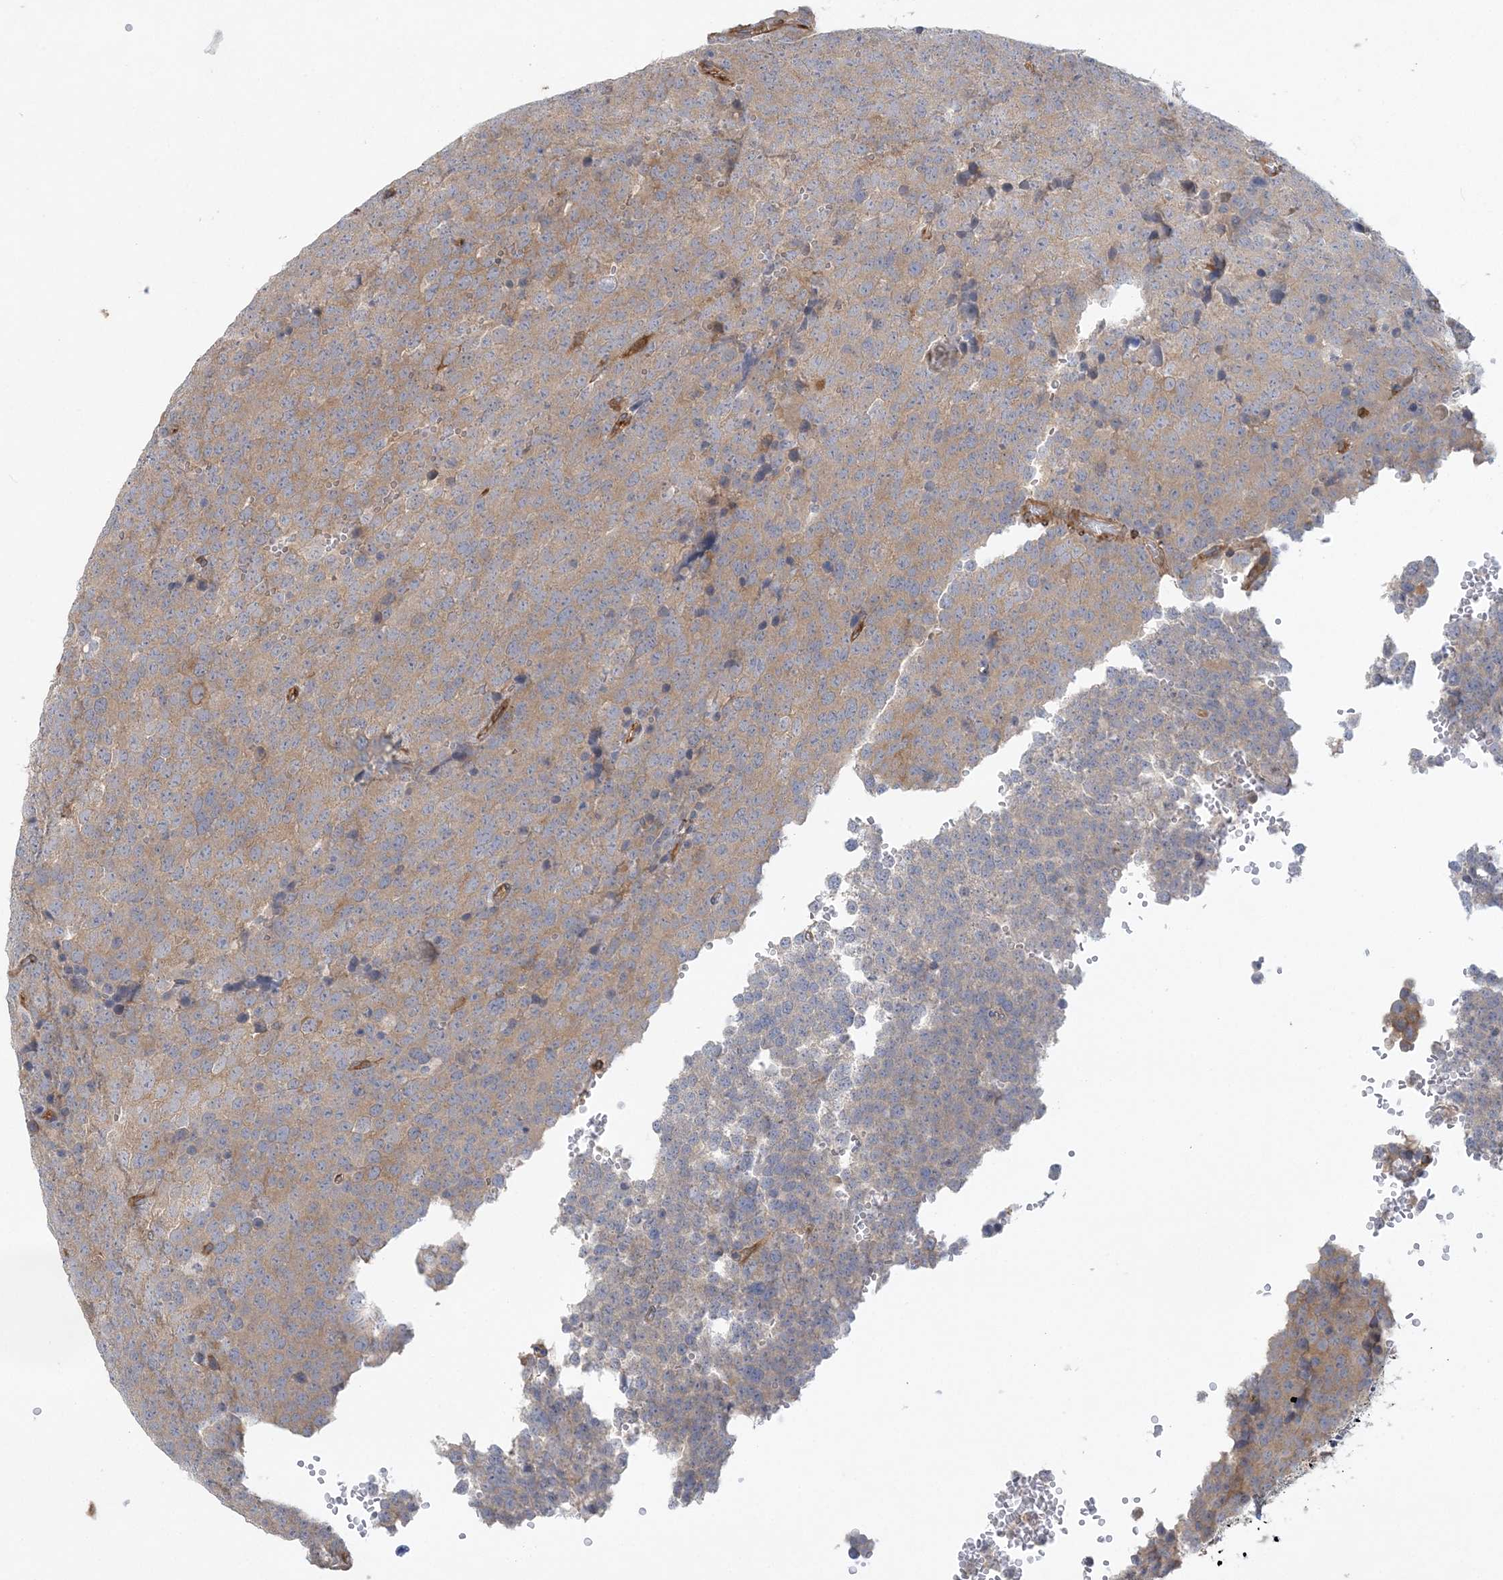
{"staining": {"intensity": "weak", "quantity": "25%-75%", "location": "cytoplasmic/membranous"}, "tissue": "testis cancer", "cell_type": "Tumor cells", "image_type": "cancer", "snomed": [{"axis": "morphology", "description": "Seminoma, NOS"}, {"axis": "topography", "description": "Testis"}], "caption": "This histopathology image displays immunohistochemistry staining of human testis cancer, with low weak cytoplasmic/membranous staining in about 25%-75% of tumor cells.", "gene": "MAP4K5", "patient": {"sex": "male", "age": 71}}